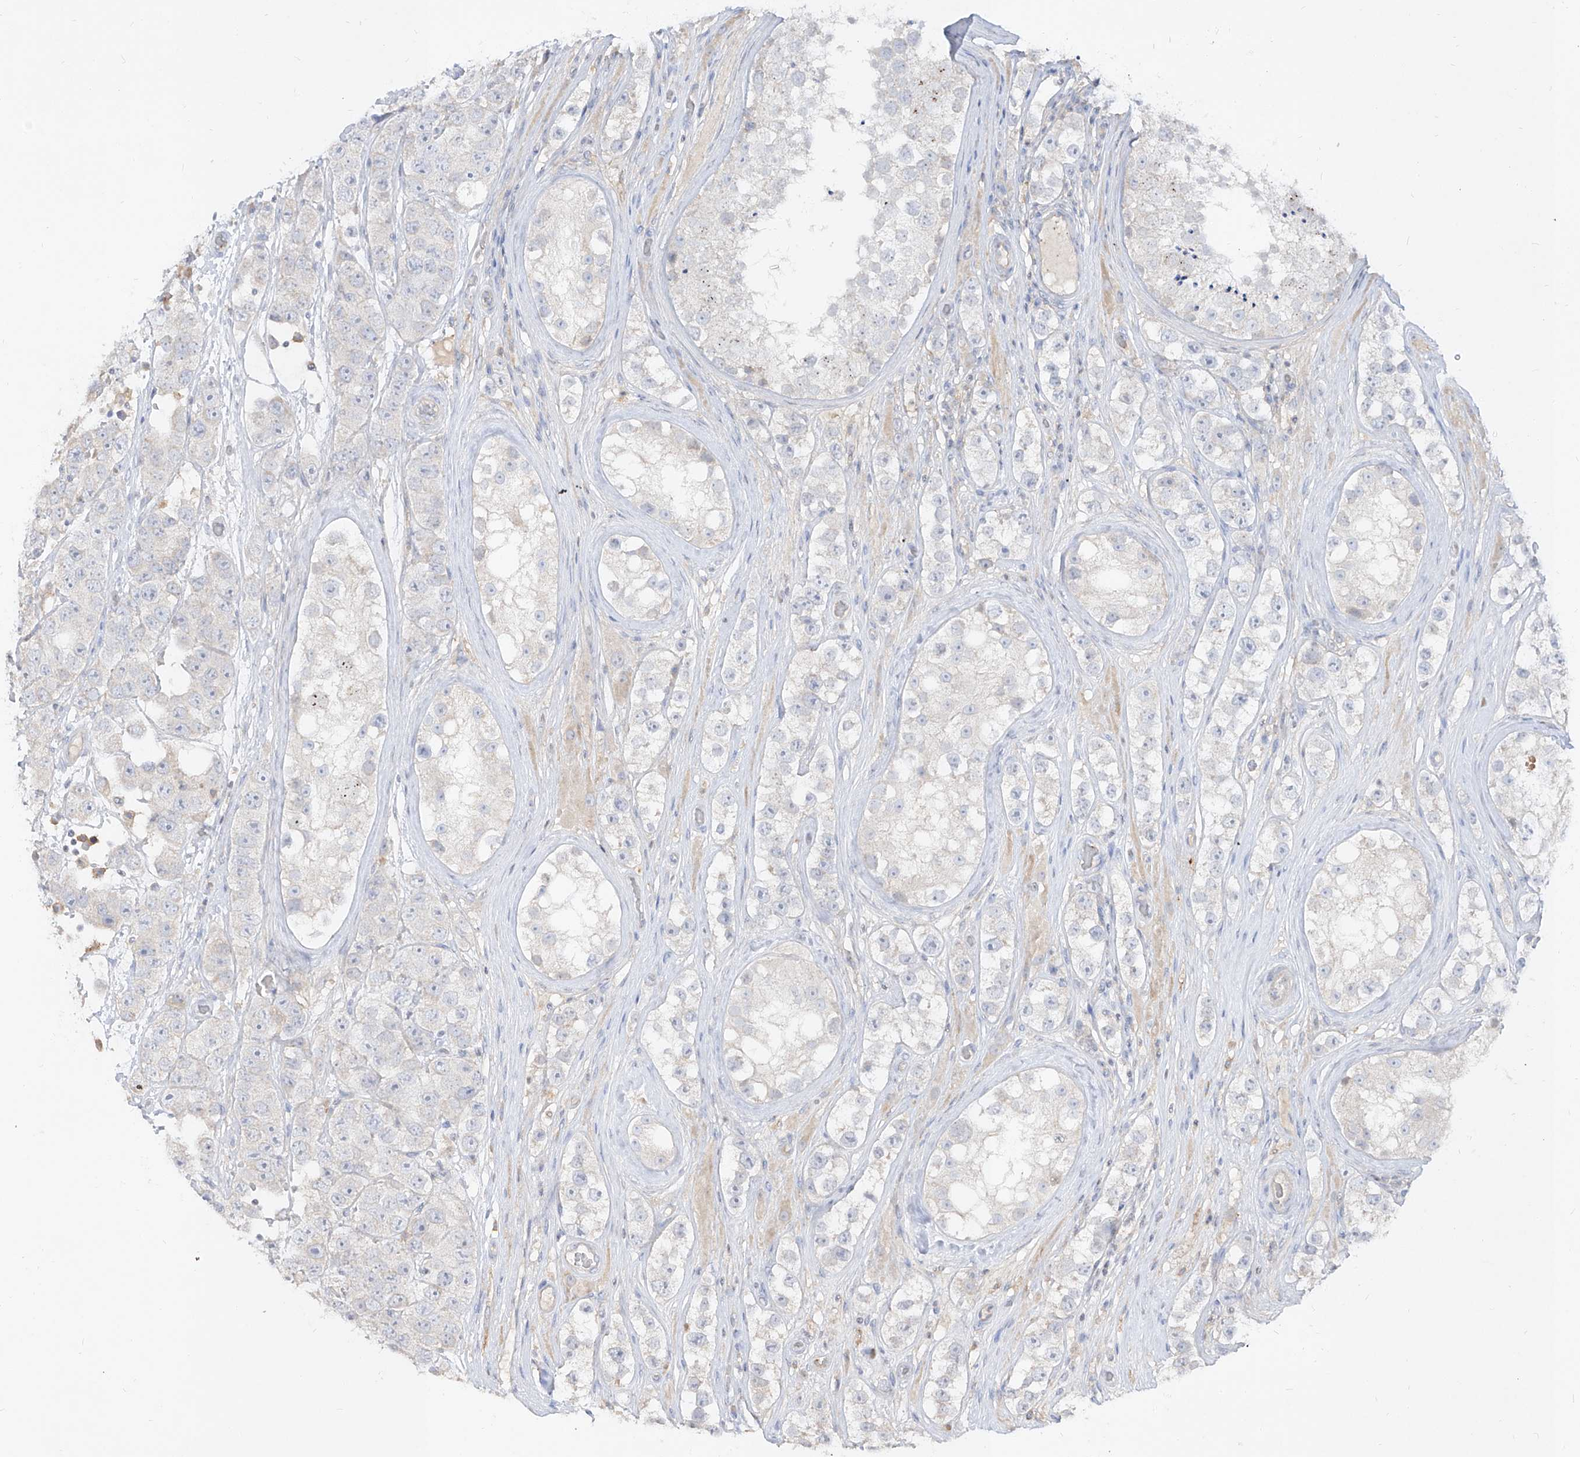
{"staining": {"intensity": "negative", "quantity": "none", "location": "none"}, "tissue": "testis cancer", "cell_type": "Tumor cells", "image_type": "cancer", "snomed": [{"axis": "morphology", "description": "Seminoma, NOS"}, {"axis": "topography", "description": "Testis"}], "caption": "Immunohistochemistry histopathology image of neoplastic tissue: testis cancer stained with DAB (3,3'-diaminobenzidine) shows no significant protein staining in tumor cells.", "gene": "RBFOX3", "patient": {"sex": "male", "age": 28}}